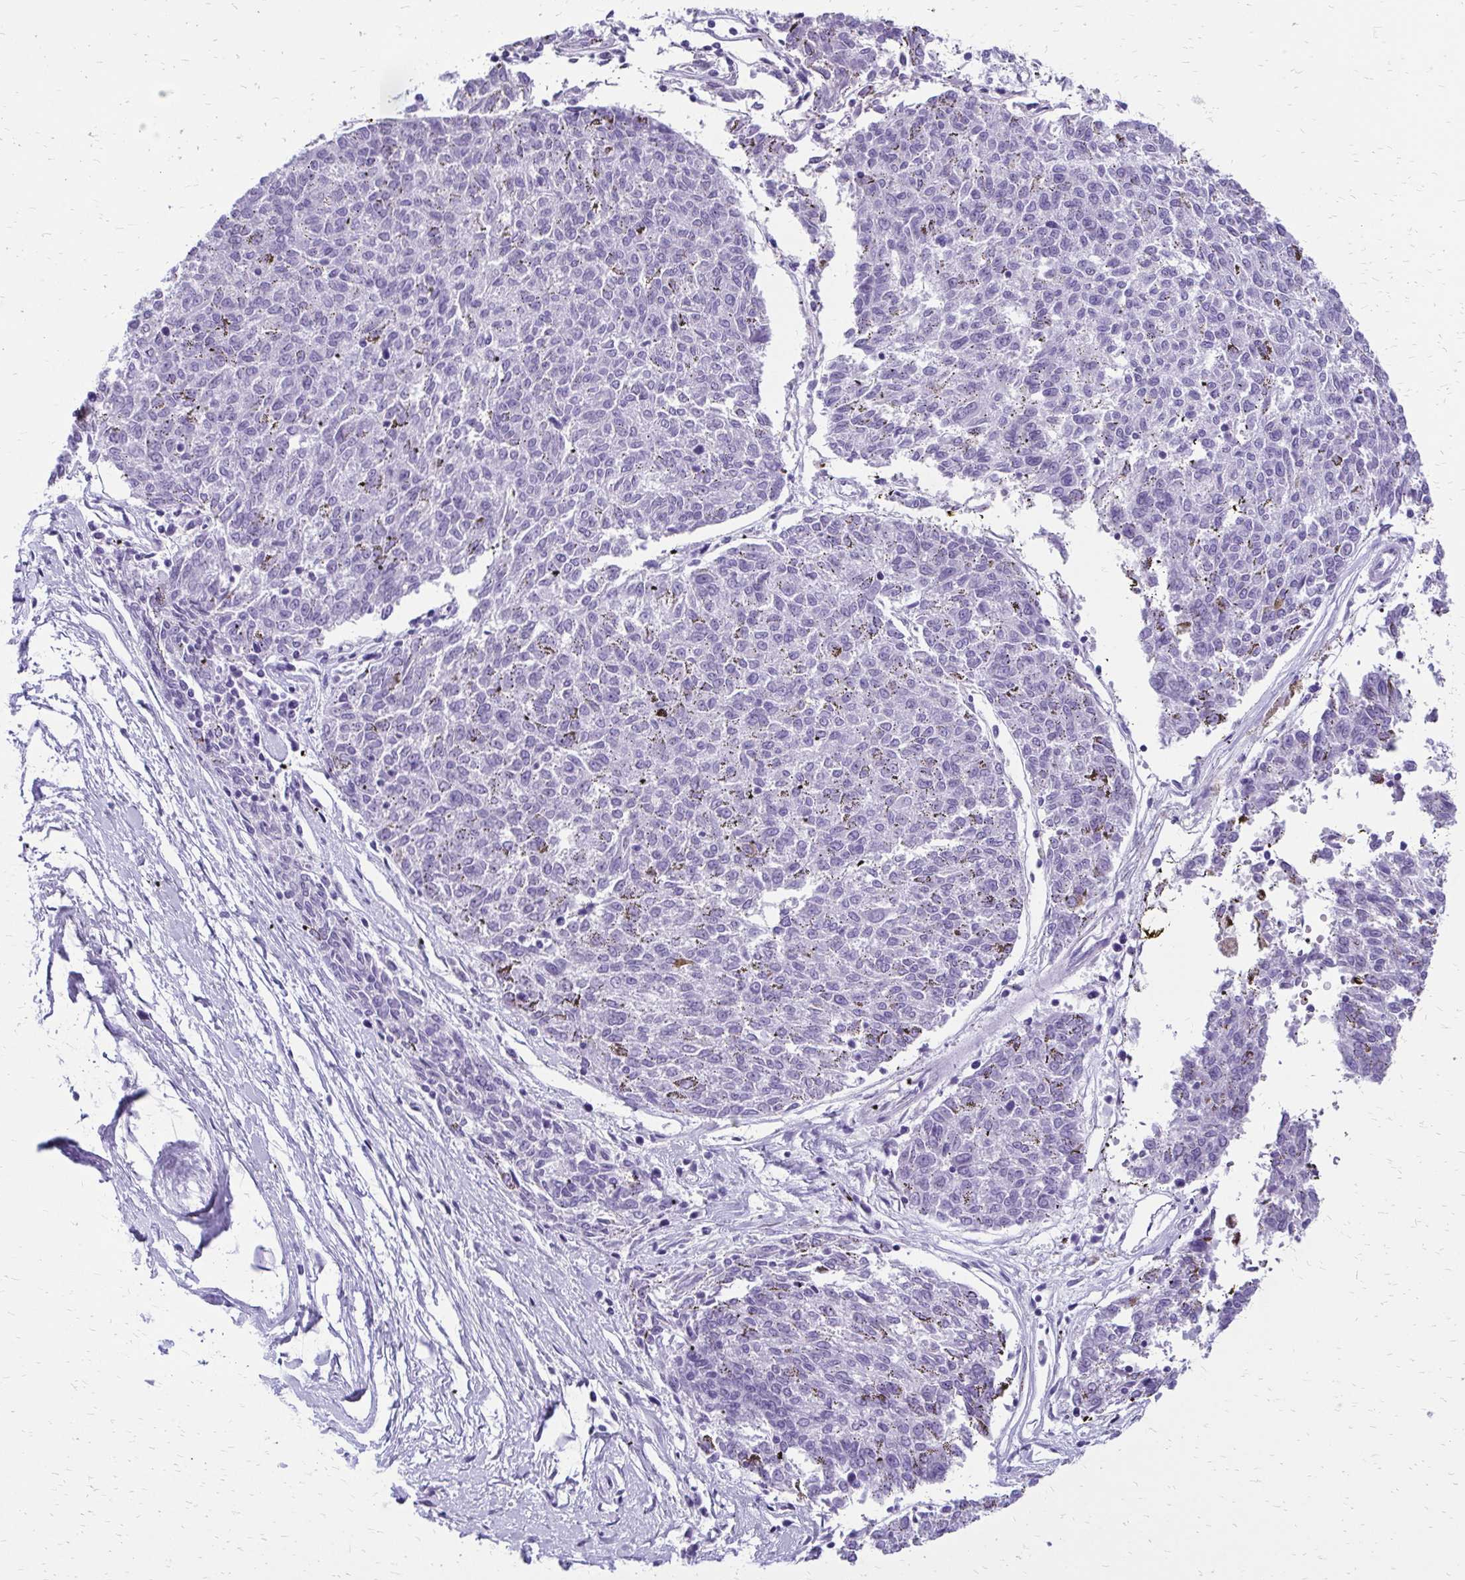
{"staining": {"intensity": "negative", "quantity": "none", "location": "none"}, "tissue": "melanoma", "cell_type": "Tumor cells", "image_type": "cancer", "snomed": [{"axis": "morphology", "description": "Malignant melanoma, NOS"}, {"axis": "topography", "description": "Skin"}], "caption": "Tumor cells show no significant protein positivity in malignant melanoma. (DAB immunohistochemistry (IHC) with hematoxylin counter stain).", "gene": "SLC32A1", "patient": {"sex": "female", "age": 72}}